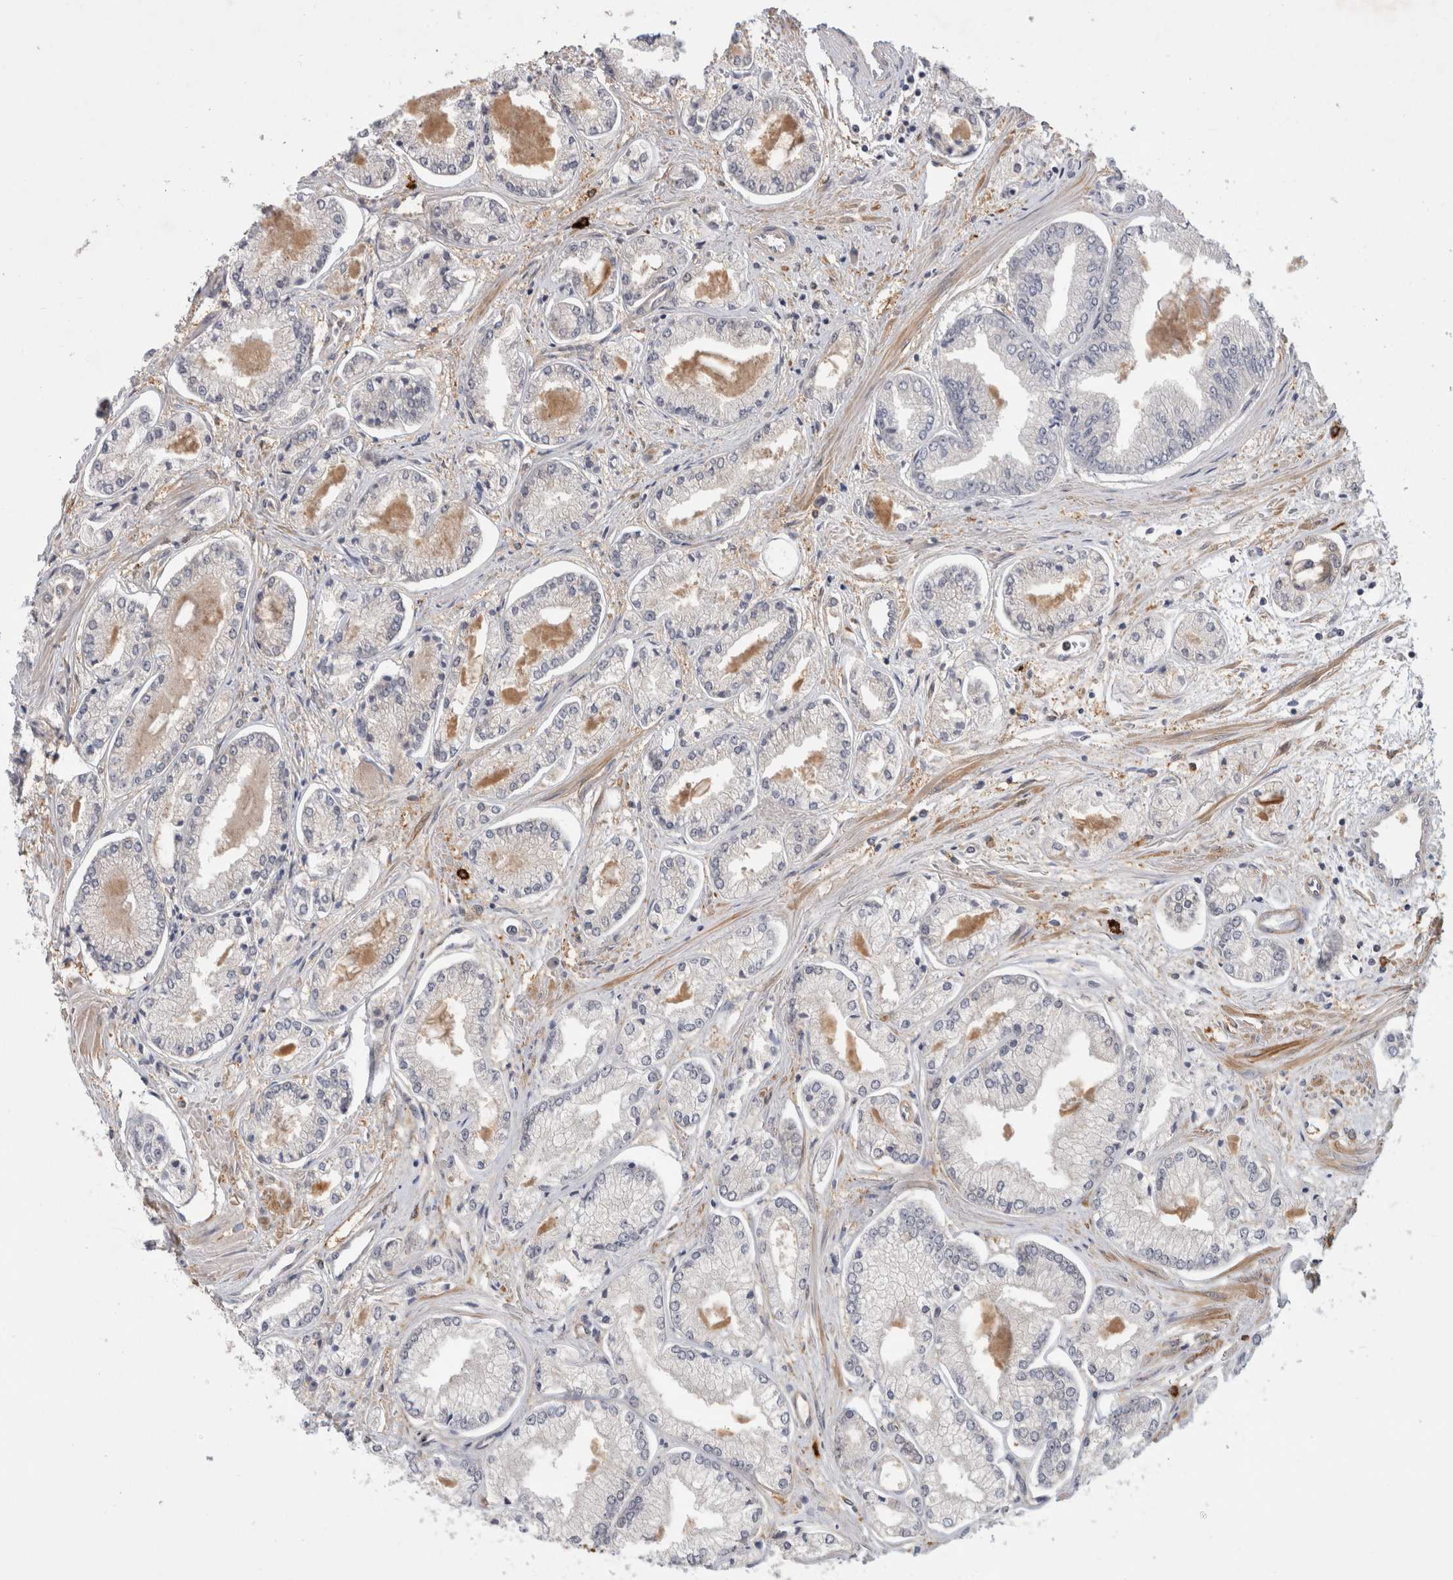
{"staining": {"intensity": "weak", "quantity": "<25%", "location": "cytoplasmic/membranous"}, "tissue": "prostate cancer", "cell_type": "Tumor cells", "image_type": "cancer", "snomed": [{"axis": "morphology", "description": "Adenocarcinoma, Low grade"}, {"axis": "topography", "description": "Prostate"}], "caption": "Image shows no significant protein expression in tumor cells of adenocarcinoma (low-grade) (prostate).", "gene": "PGM1", "patient": {"sex": "male", "age": 52}}